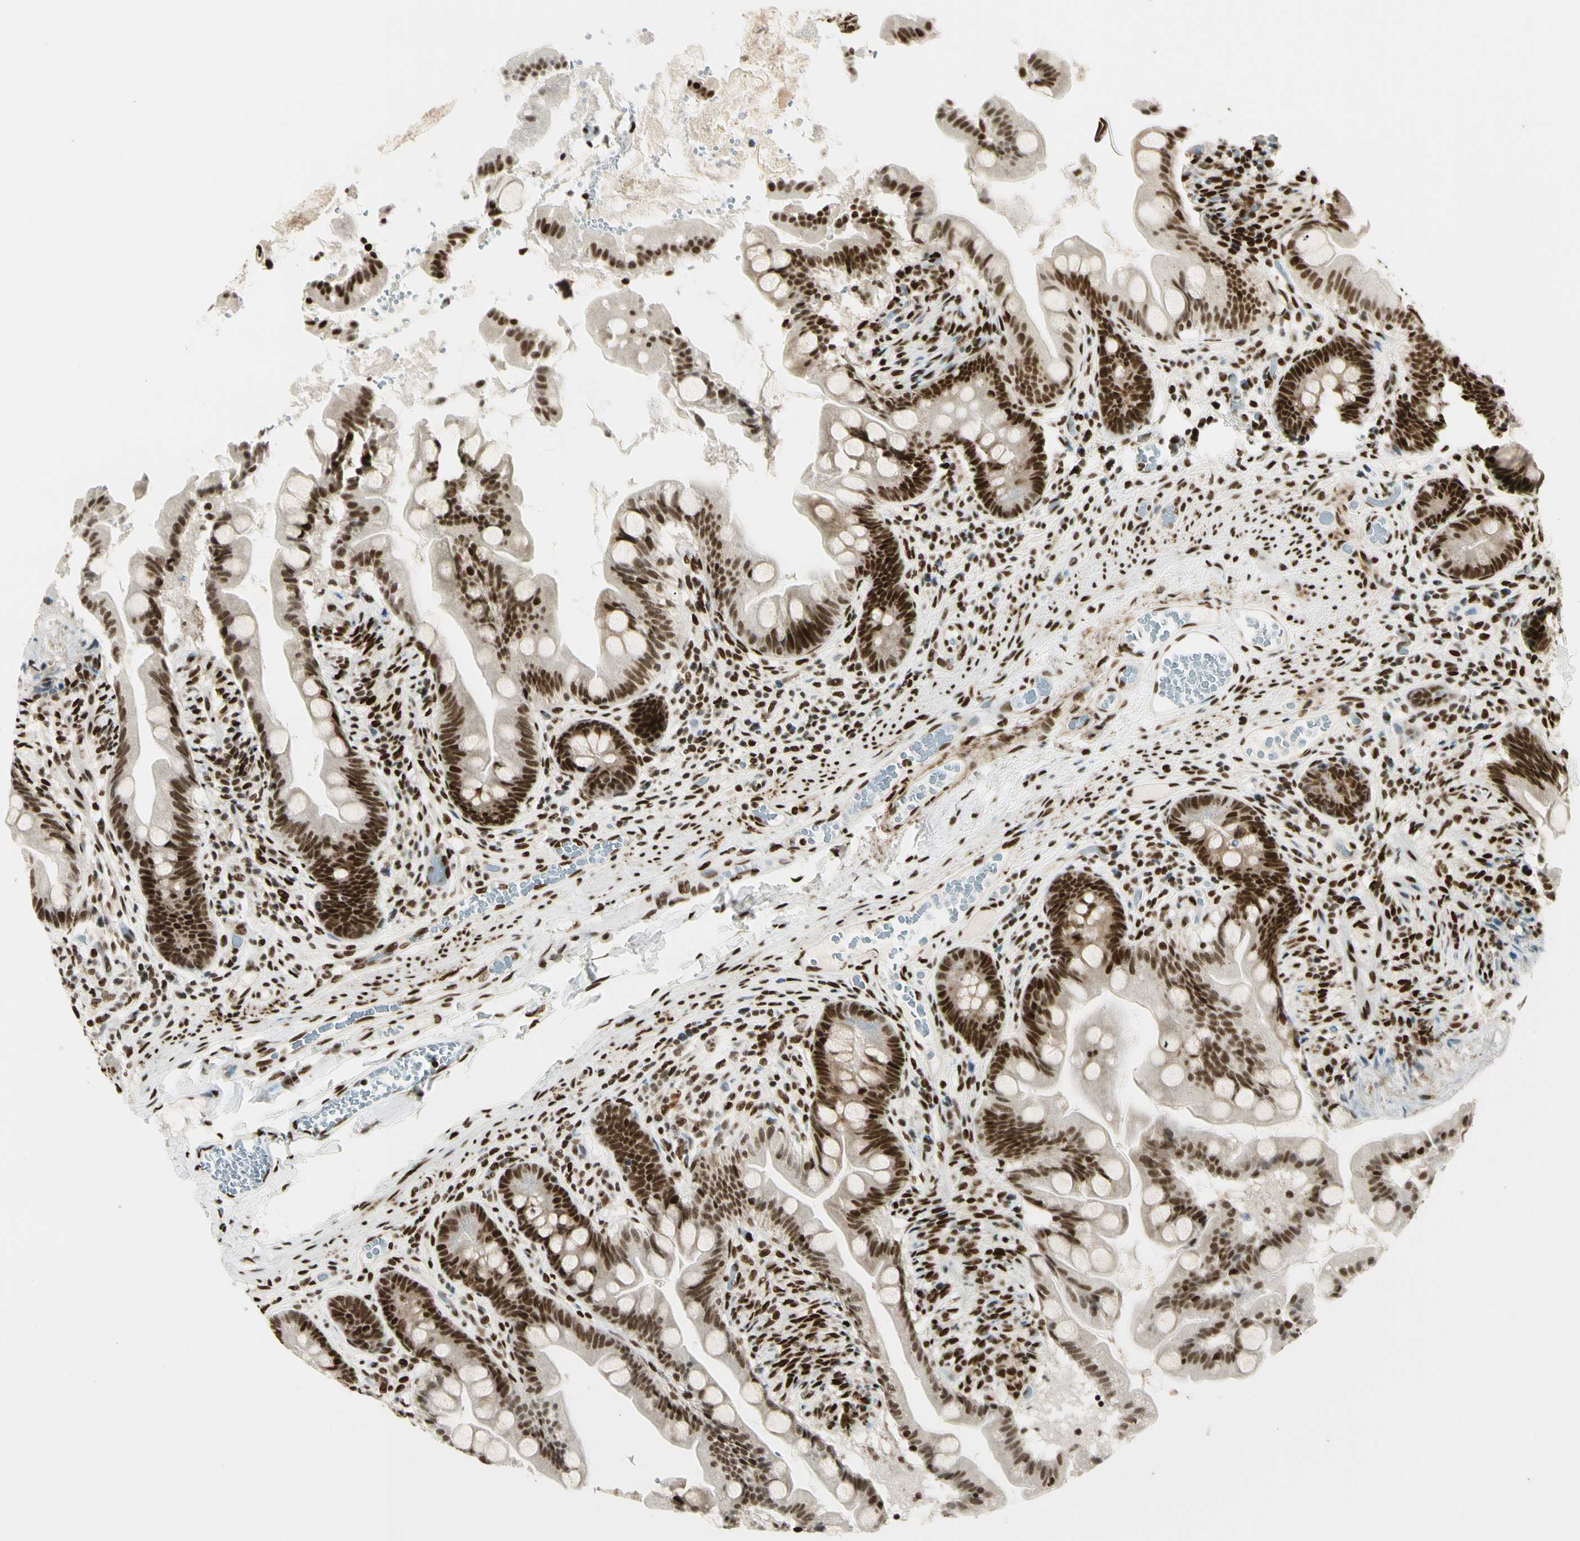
{"staining": {"intensity": "strong", "quantity": "25%-75%", "location": "nuclear"}, "tissue": "small intestine", "cell_type": "Glandular cells", "image_type": "normal", "snomed": [{"axis": "morphology", "description": "Normal tissue, NOS"}, {"axis": "topography", "description": "Small intestine"}], "caption": "The photomicrograph demonstrates a brown stain indicating the presence of a protein in the nuclear of glandular cells in small intestine. (Brightfield microscopy of DAB IHC at high magnification).", "gene": "FUS", "patient": {"sex": "female", "age": 56}}